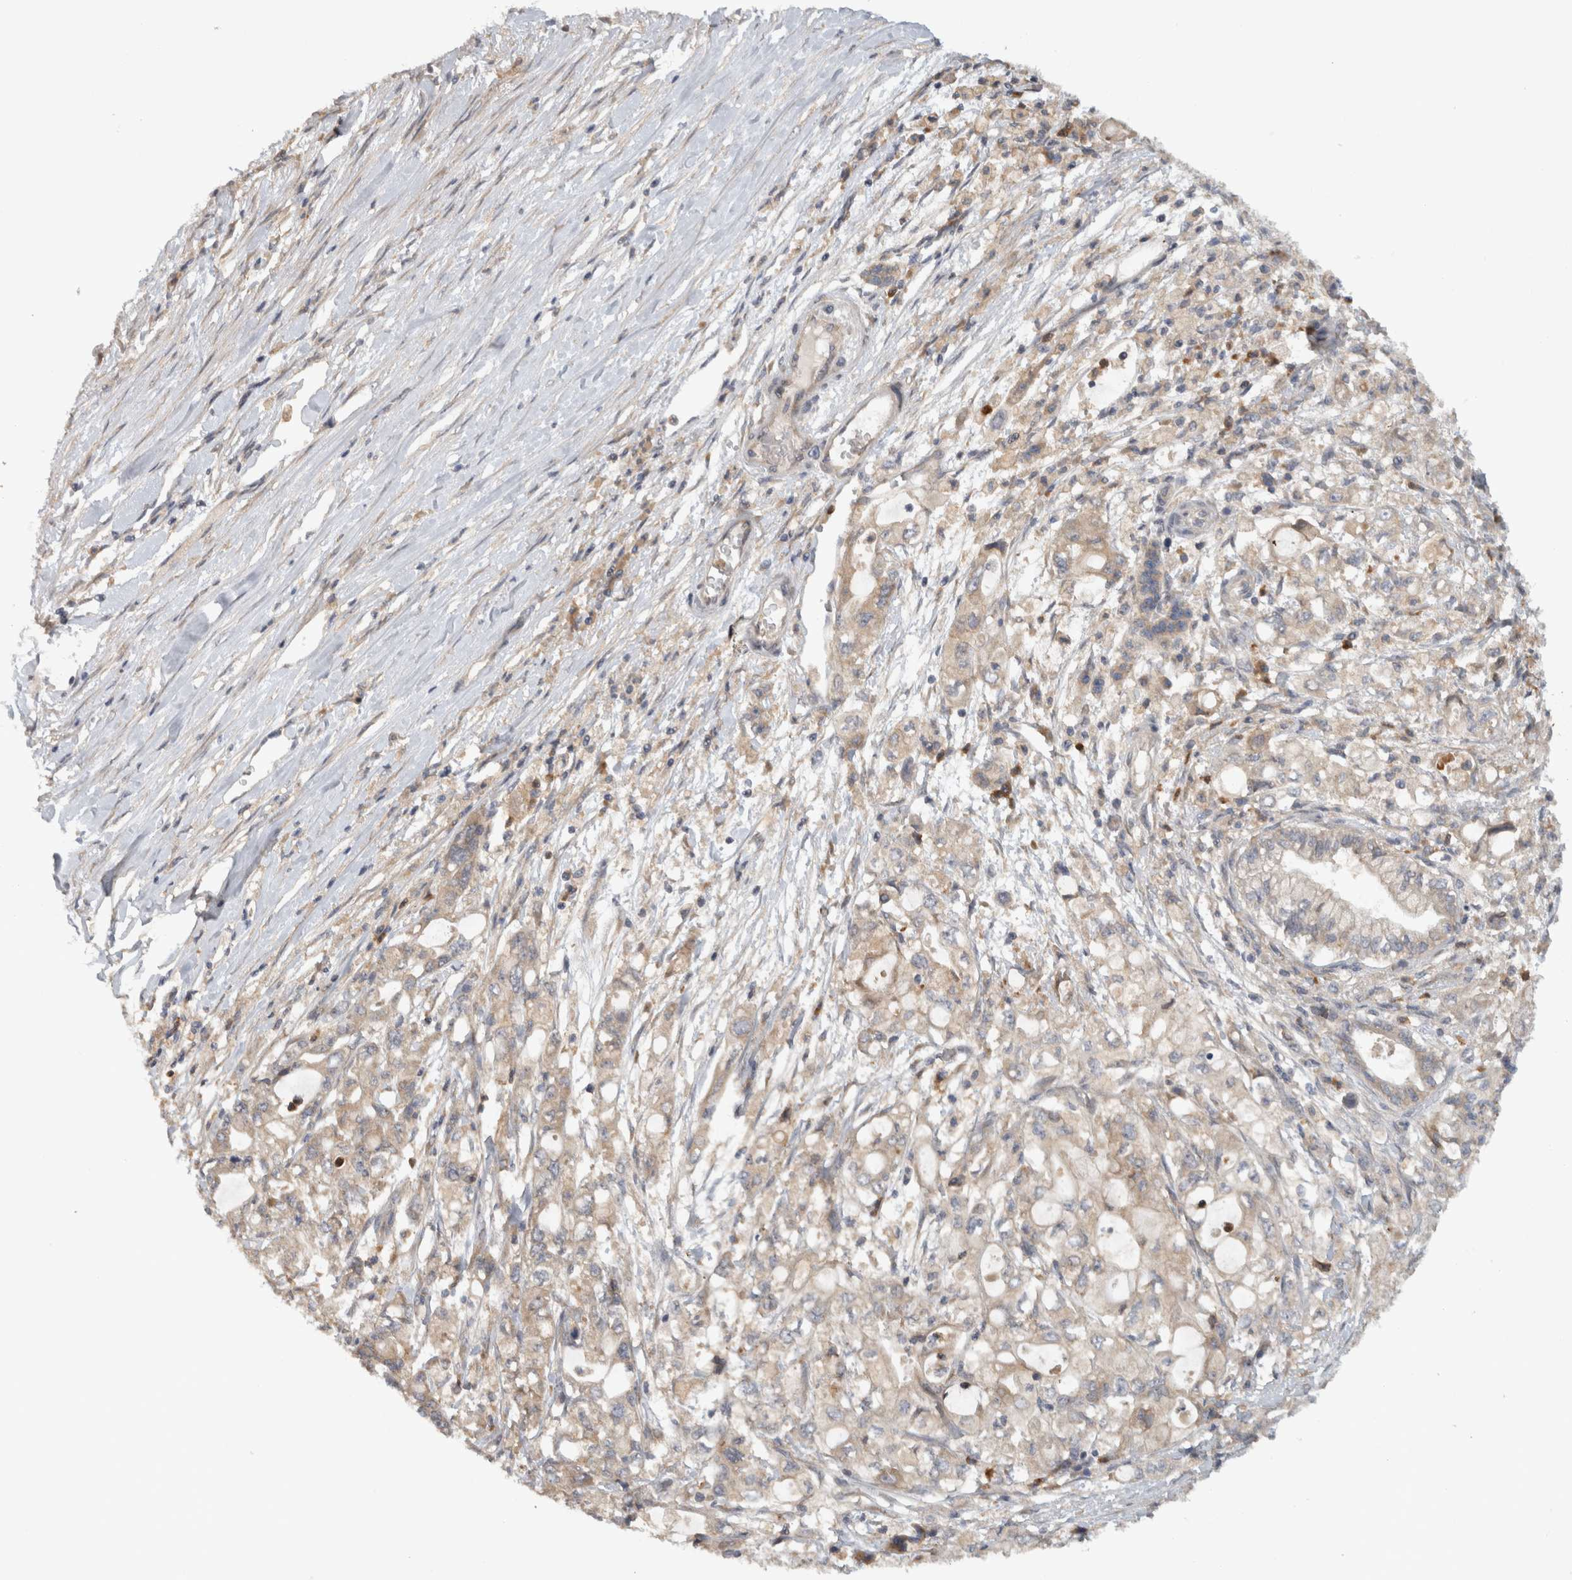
{"staining": {"intensity": "weak", "quantity": "<25%", "location": "cytoplasmic/membranous"}, "tissue": "pancreatic cancer", "cell_type": "Tumor cells", "image_type": "cancer", "snomed": [{"axis": "morphology", "description": "Adenocarcinoma, NOS"}, {"axis": "topography", "description": "Pancreas"}], "caption": "High magnification brightfield microscopy of pancreatic cancer (adenocarcinoma) stained with DAB (3,3'-diaminobenzidine) (brown) and counterstained with hematoxylin (blue): tumor cells show no significant staining.", "gene": "VEPH1", "patient": {"sex": "male", "age": 79}}